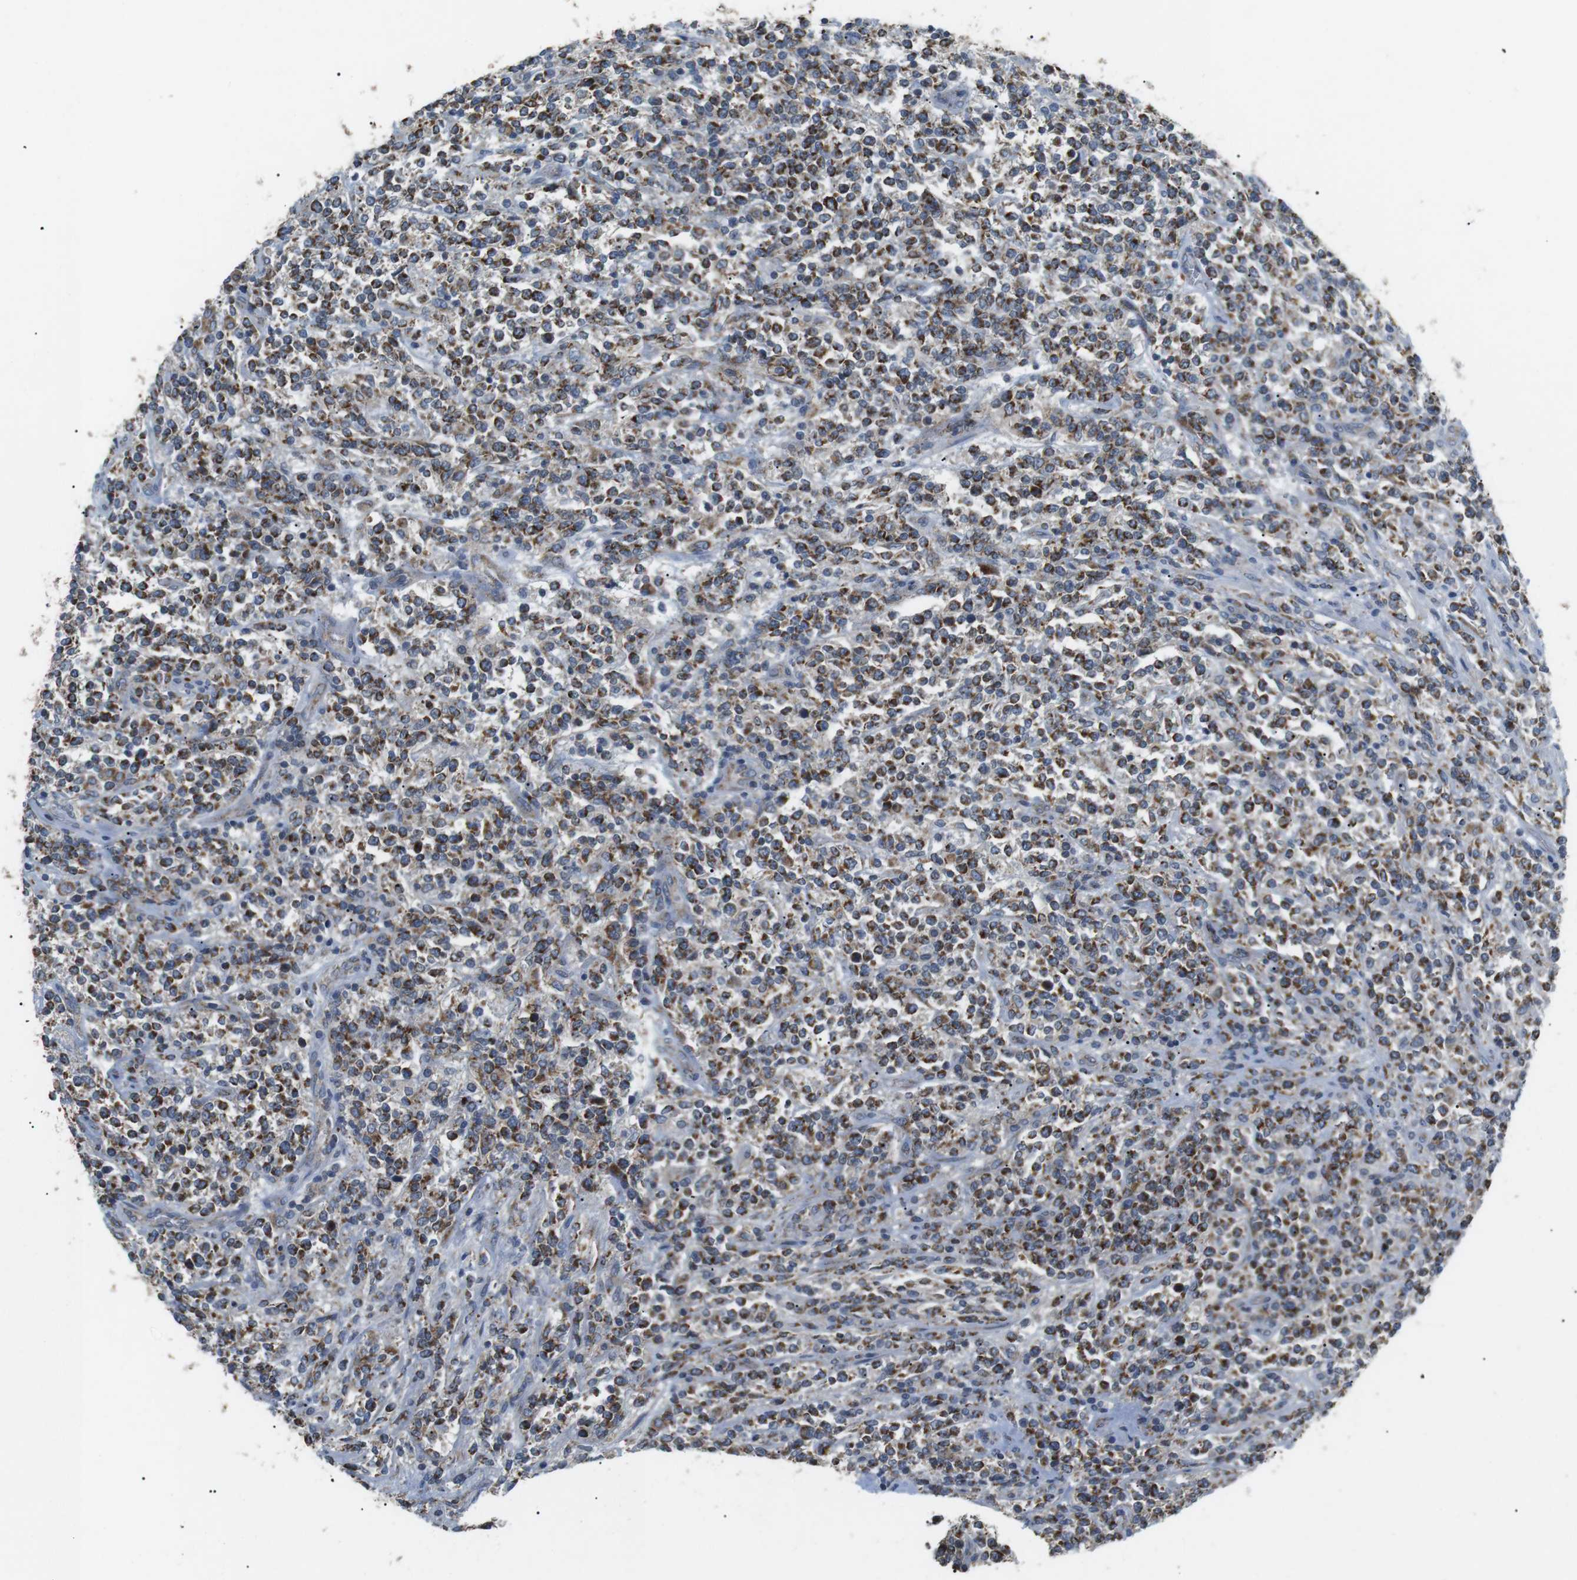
{"staining": {"intensity": "strong", "quantity": ">75%", "location": "cytoplasmic/membranous"}, "tissue": "lymphoma", "cell_type": "Tumor cells", "image_type": "cancer", "snomed": [{"axis": "morphology", "description": "Malignant lymphoma, non-Hodgkin's type, High grade"}, {"axis": "topography", "description": "Soft tissue"}], "caption": "DAB (3,3'-diaminobenzidine) immunohistochemical staining of lymphoma reveals strong cytoplasmic/membranous protein positivity in about >75% of tumor cells. Nuclei are stained in blue.", "gene": "BACE1", "patient": {"sex": "male", "age": 18}}